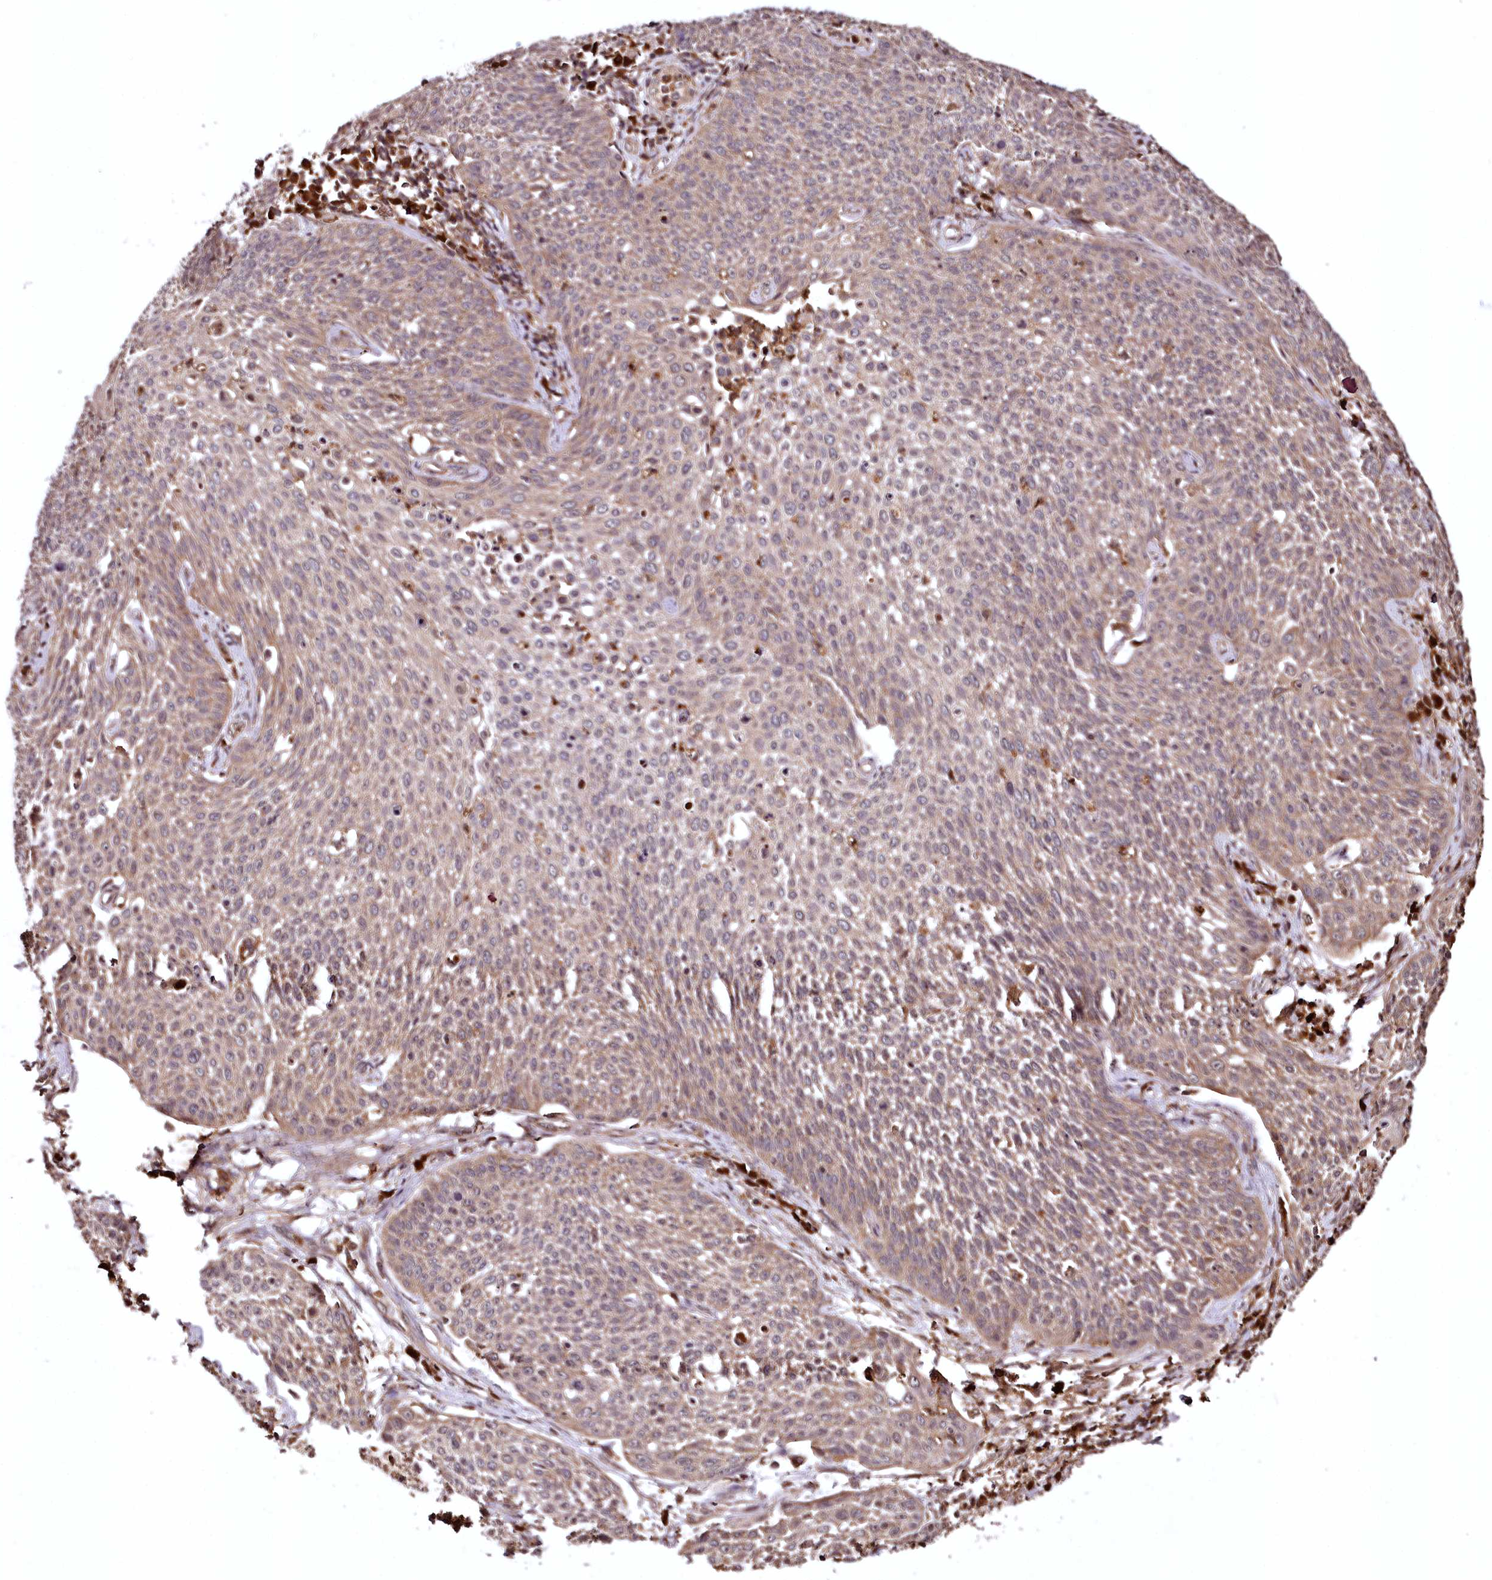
{"staining": {"intensity": "weak", "quantity": "25%-75%", "location": "cytoplasmic/membranous"}, "tissue": "cervical cancer", "cell_type": "Tumor cells", "image_type": "cancer", "snomed": [{"axis": "morphology", "description": "Squamous cell carcinoma, NOS"}, {"axis": "topography", "description": "Cervix"}], "caption": "Protein expression by IHC shows weak cytoplasmic/membranous expression in about 25%-75% of tumor cells in cervical cancer (squamous cell carcinoma).", "gene": "TTC12", "patient": {"sex": "female", "age": 34}}